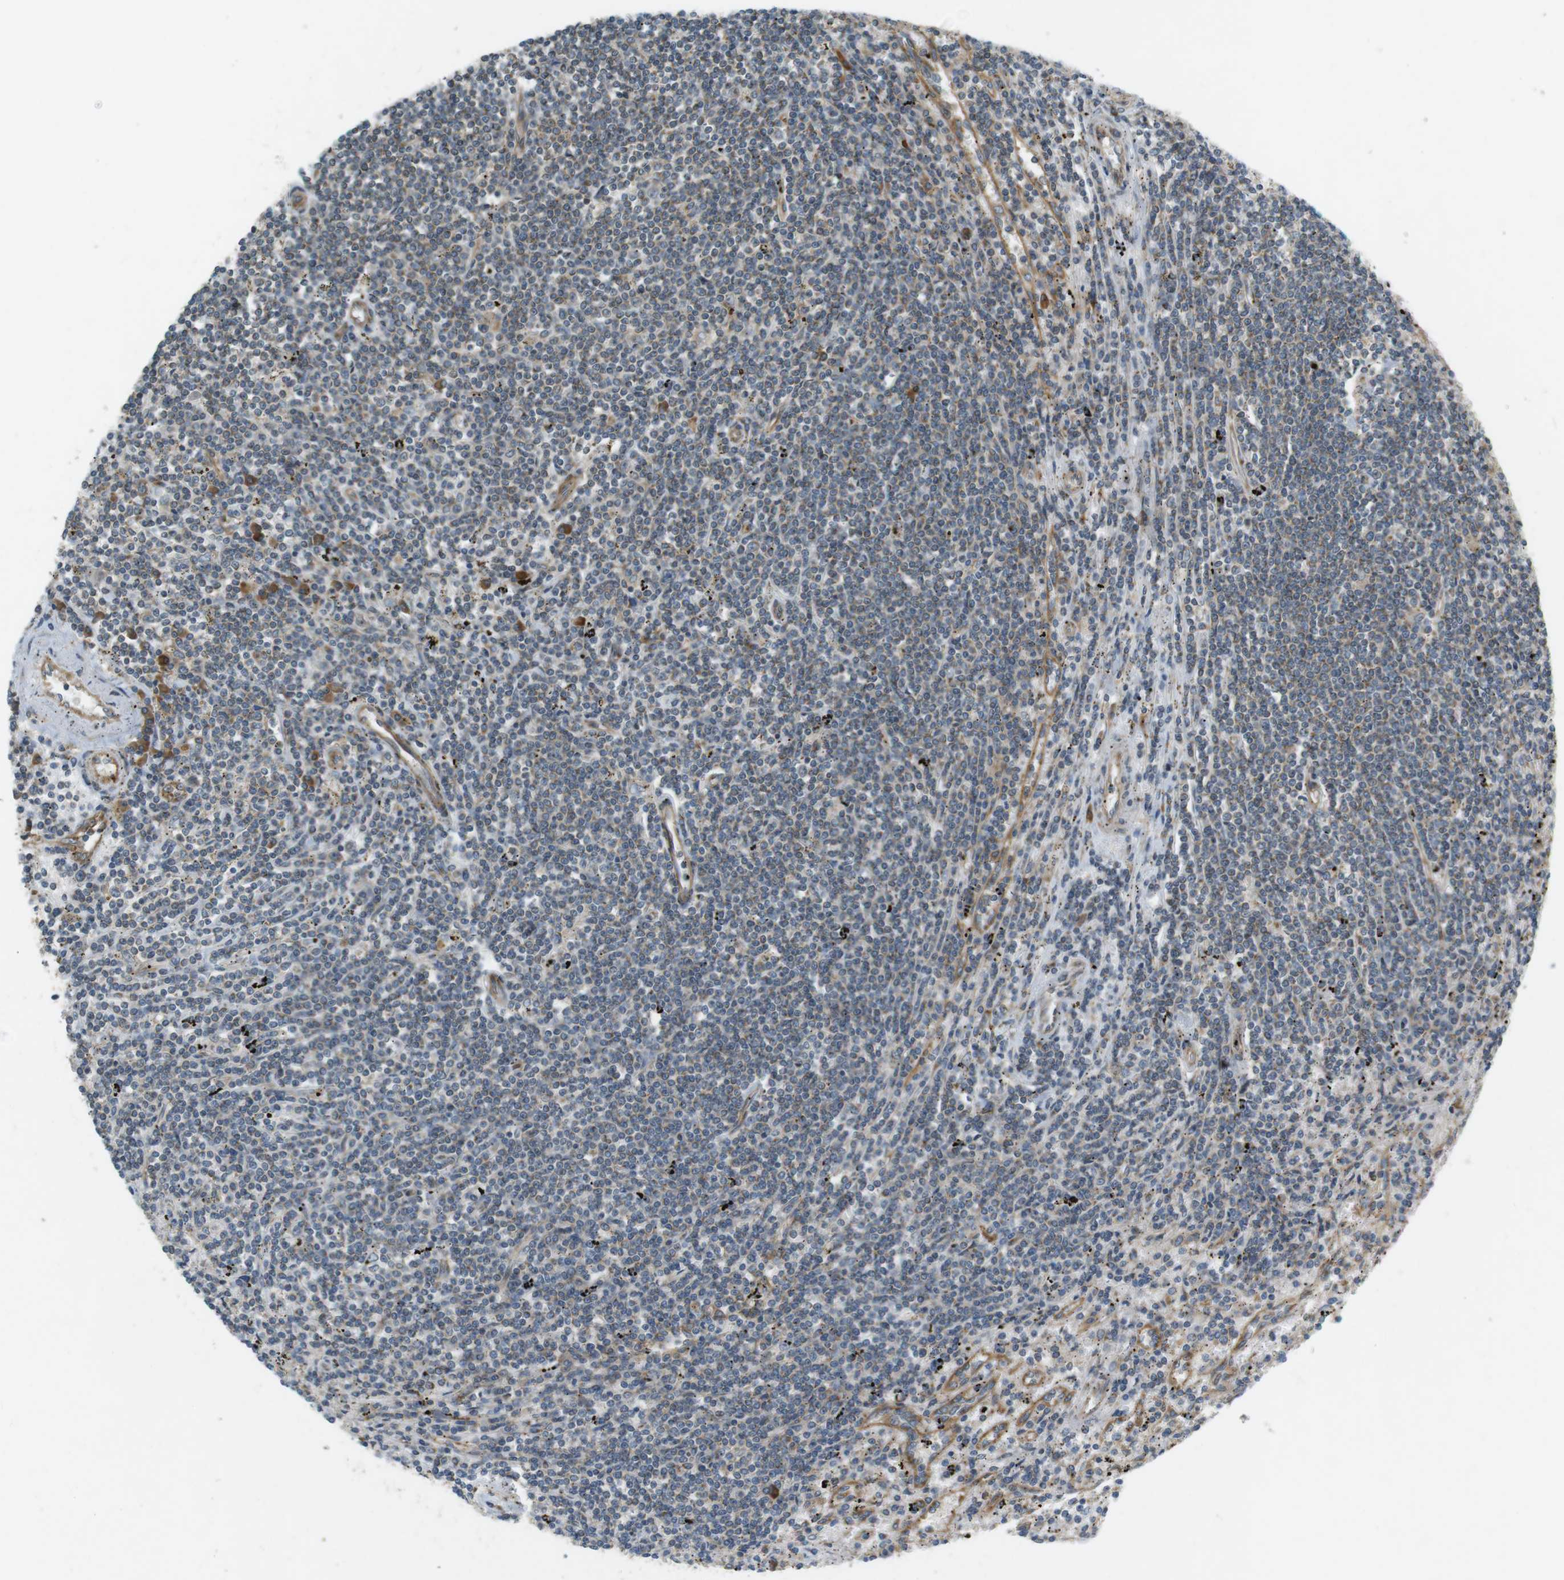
{"staining": {"intensity": "weak", "quantity": "25%-75%", "location": "cytoplasmic/membranous"}, "tissue": "lymphoma", "cell_type": "Tumor cells", "image_type": "cancer", "snomed": [{"axis": "morphology", "description": "Malignant lymphoma, non-Hodgkin's type, Low grade"}, {"axis": "topography", "description": "Spleen"}], "caption": "Weak cytoplasmic/membranous positivity is seen in approximately 25%-75% of tumor cells in lymphoma. (DAB IHC, brown staining for protein, blue staining for nuclei).", "gene": "SLC41A1", "patient": {"sex": "male", "age": 76}}